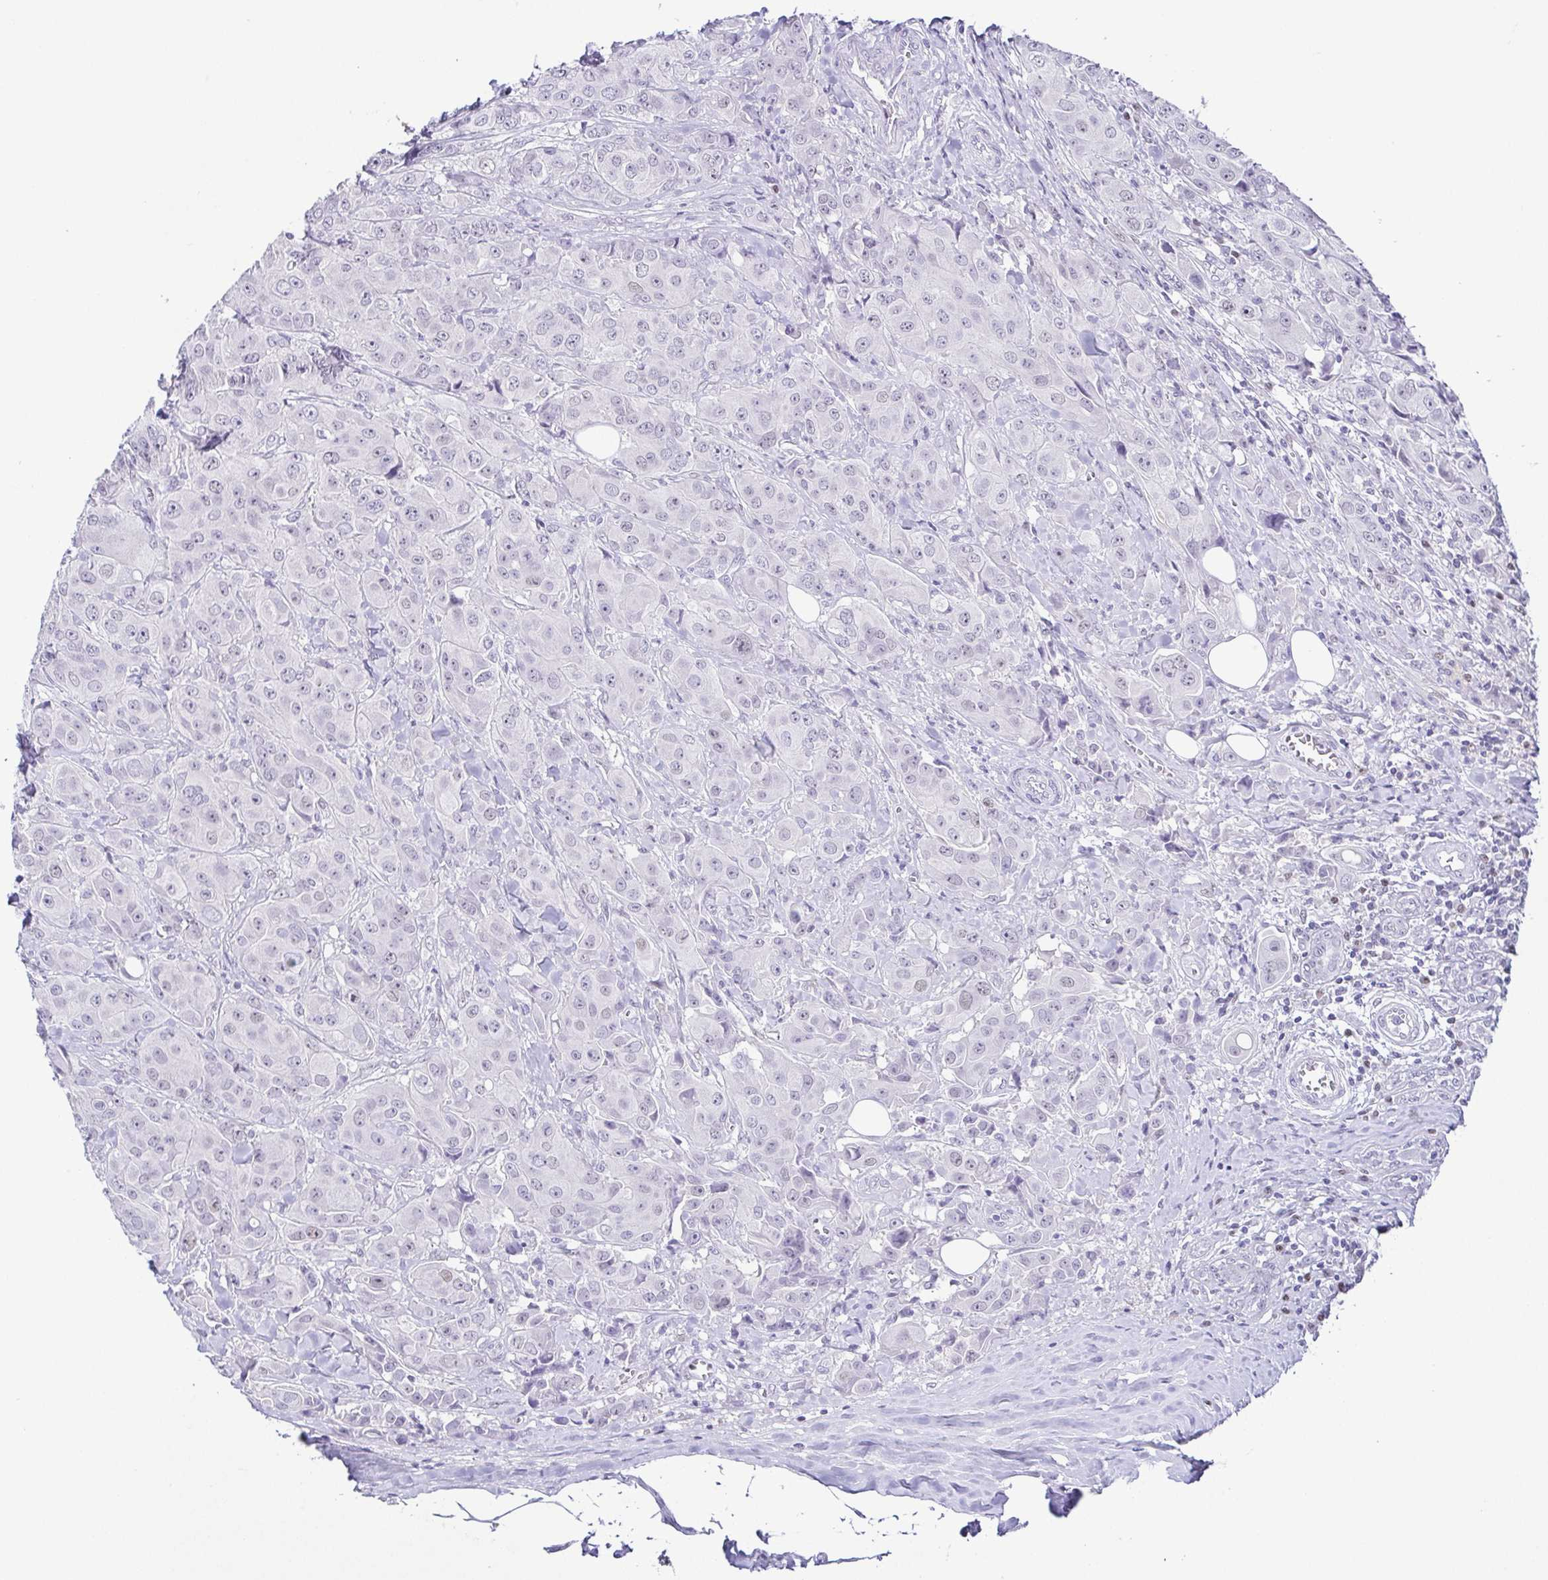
{"staining": {"intensity": "negative", "quantity": "none", "location": "none"}, "tissue": "breast cancer", "cell_type": "Tumor cells", "image_type": "cancer", "snomed": [{"axis": "morphology", "description": "Normal tissue, NOS"}, {"axis": "morphology", "description": "Duct carcinoma"}, {"axis": "topography", "description": "Breast"}], "caption": "Immunohistochemistry (IHC) image of intraductal carcinoma (breast) stained for a protein (brown), which shows no positivity in tumor cells.", "gene": "TCF3", "patient": {"sex": "female", "age": 43}}